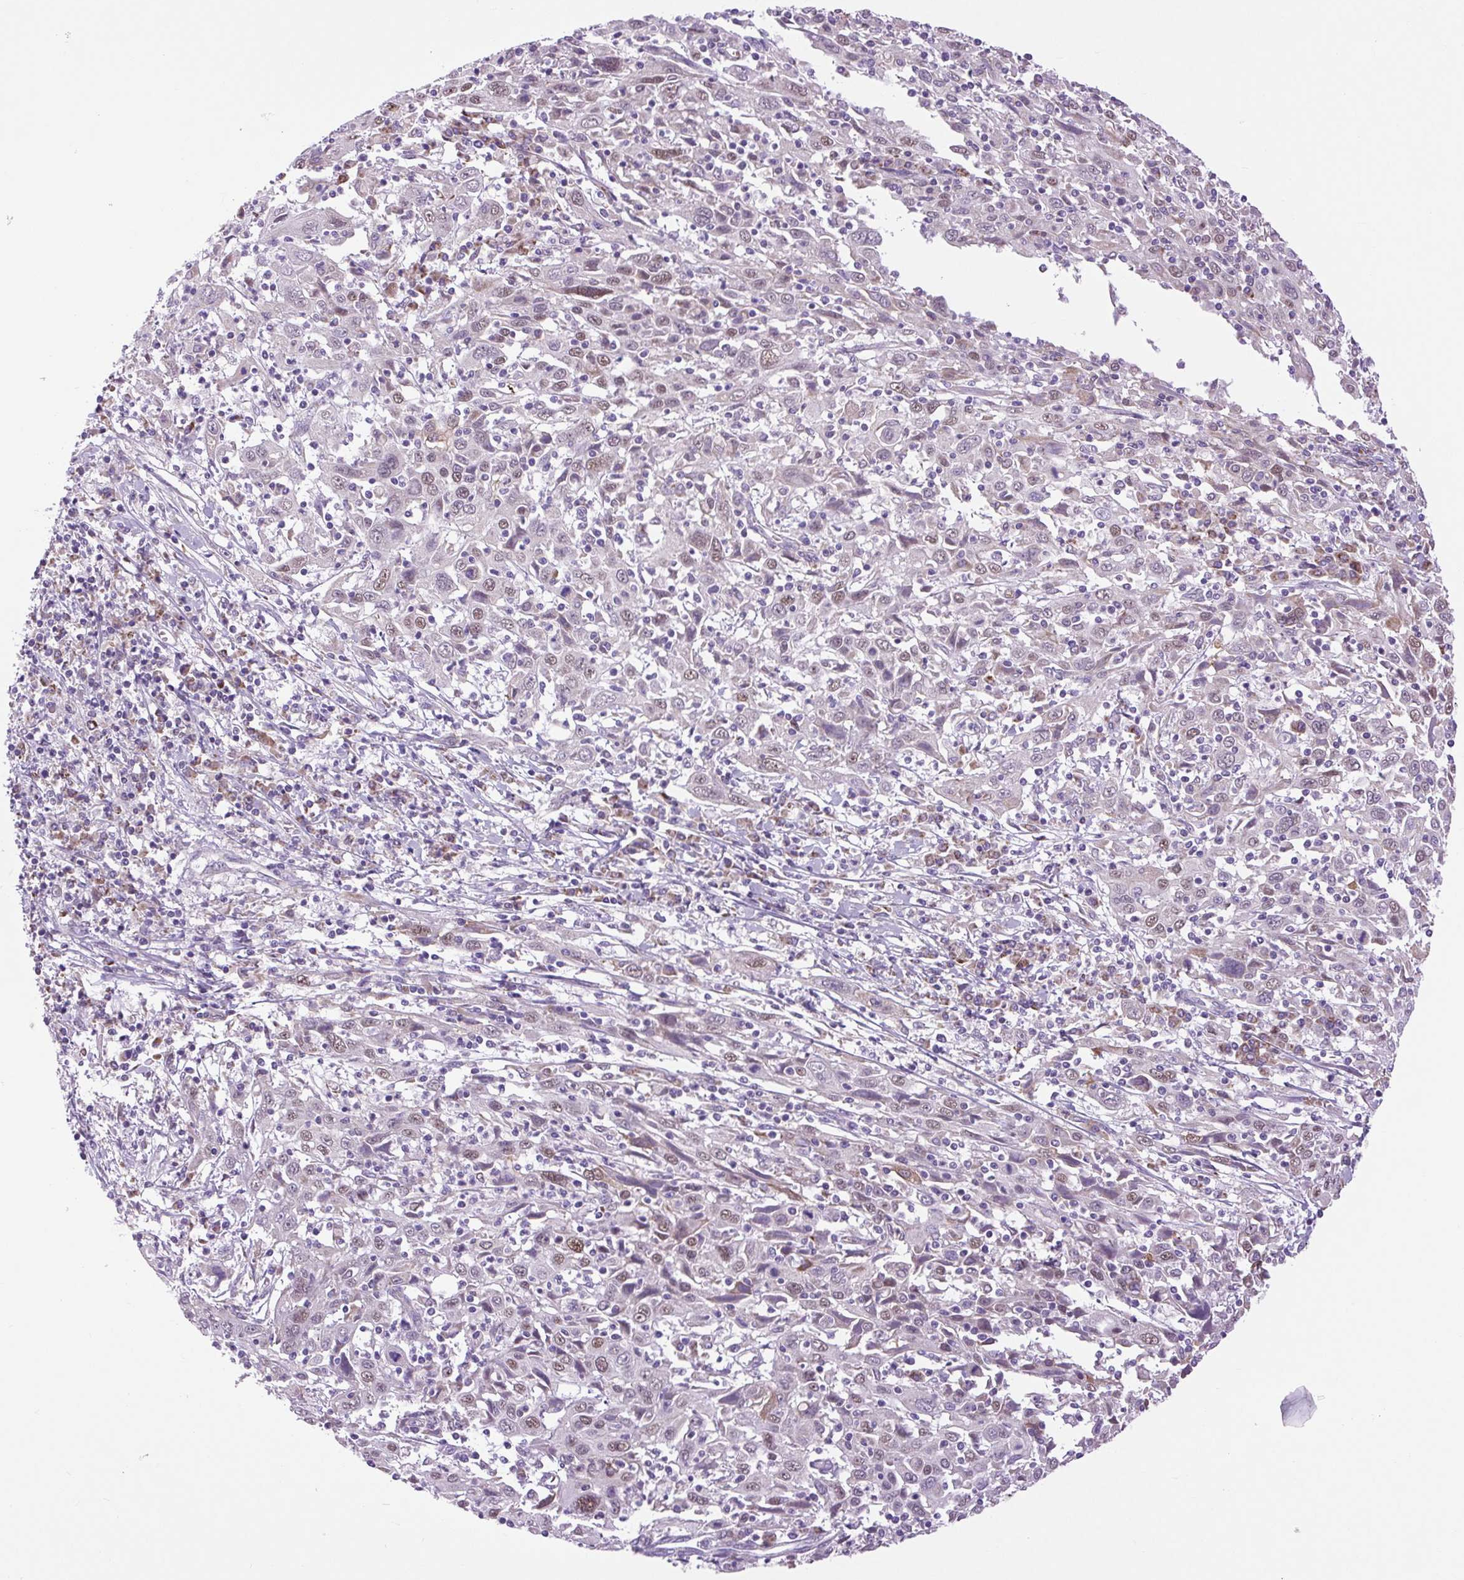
{"staining": {"intensity": "weak", "quantity": "25%-75%", "location": "nuclear"}, "tissue": "cervical cancer", "cell_type": "Tumor cells", "image_type": "cancer", "snomed": [{"axis": "morphology", "description": "Squamous cell carcinoma, NOS"}, {"axis": "topography", "description": "Cervix"}], "caption": "Immunohistochemistry of human cervical cancer exhibits low levels of weak nuclear positivity in about 25%-75% of tumor cells. (DAB = brown stain, brightfield microscopy at high magnification).", "gene": "SCO2", "patient": {"sex": "female", "age": 46}}